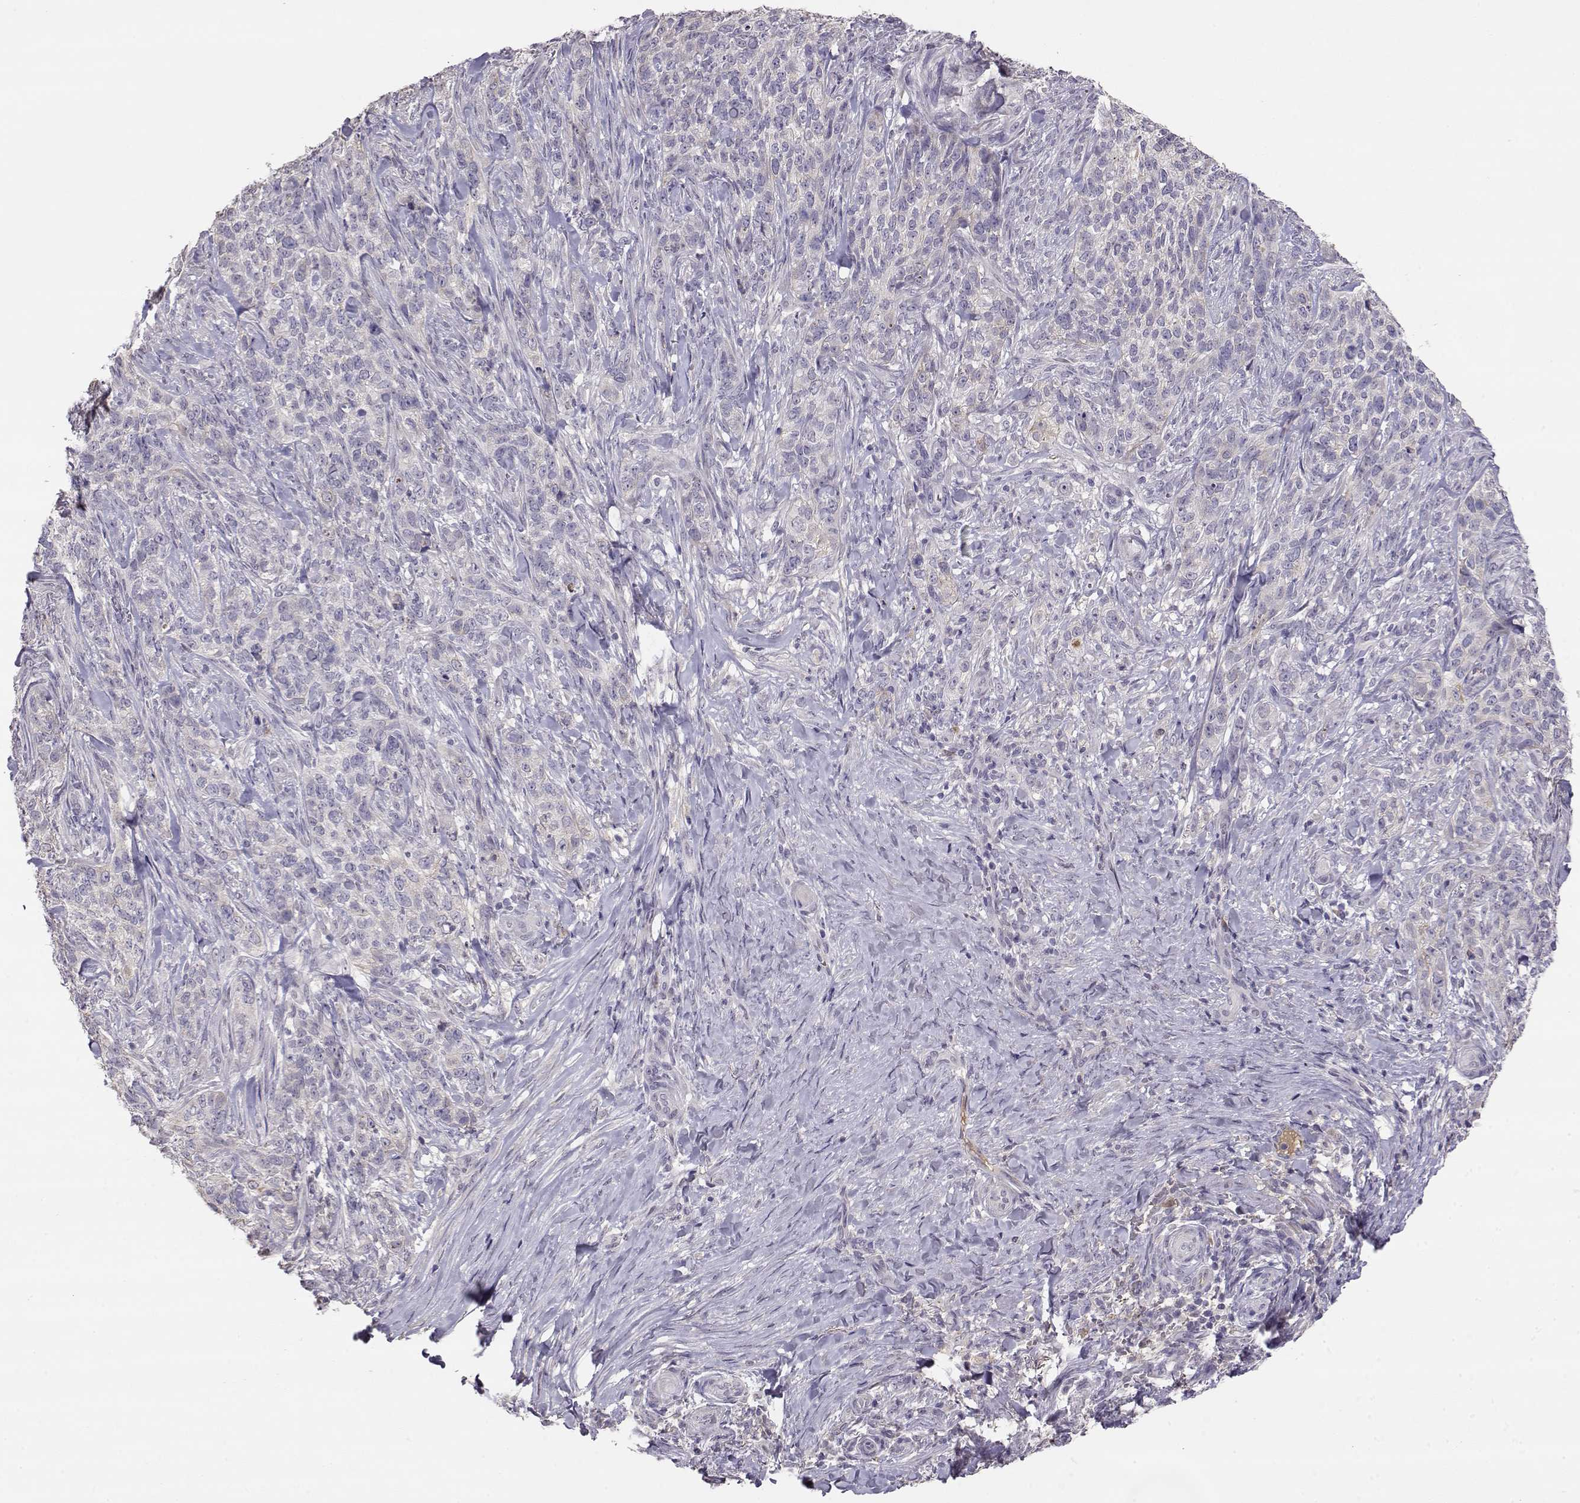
{"staining": {"intensity": "negative", "quantity": "none", "location": "none"}, "tissue": "skin cancer", "cell_type": "Tumor cells", "image_type": "cancer", "snomed": [{"axis": "morphology", "description": "Basal cell carcinoma"}, {"axis": "topography", "description": "Skin"}], "caption": "IHC of basal cell carcinoma (skin) demonstrates no staining in tumor cells.", "gene": "TACR1", "patient": {"sex": "female", "age": 69}}